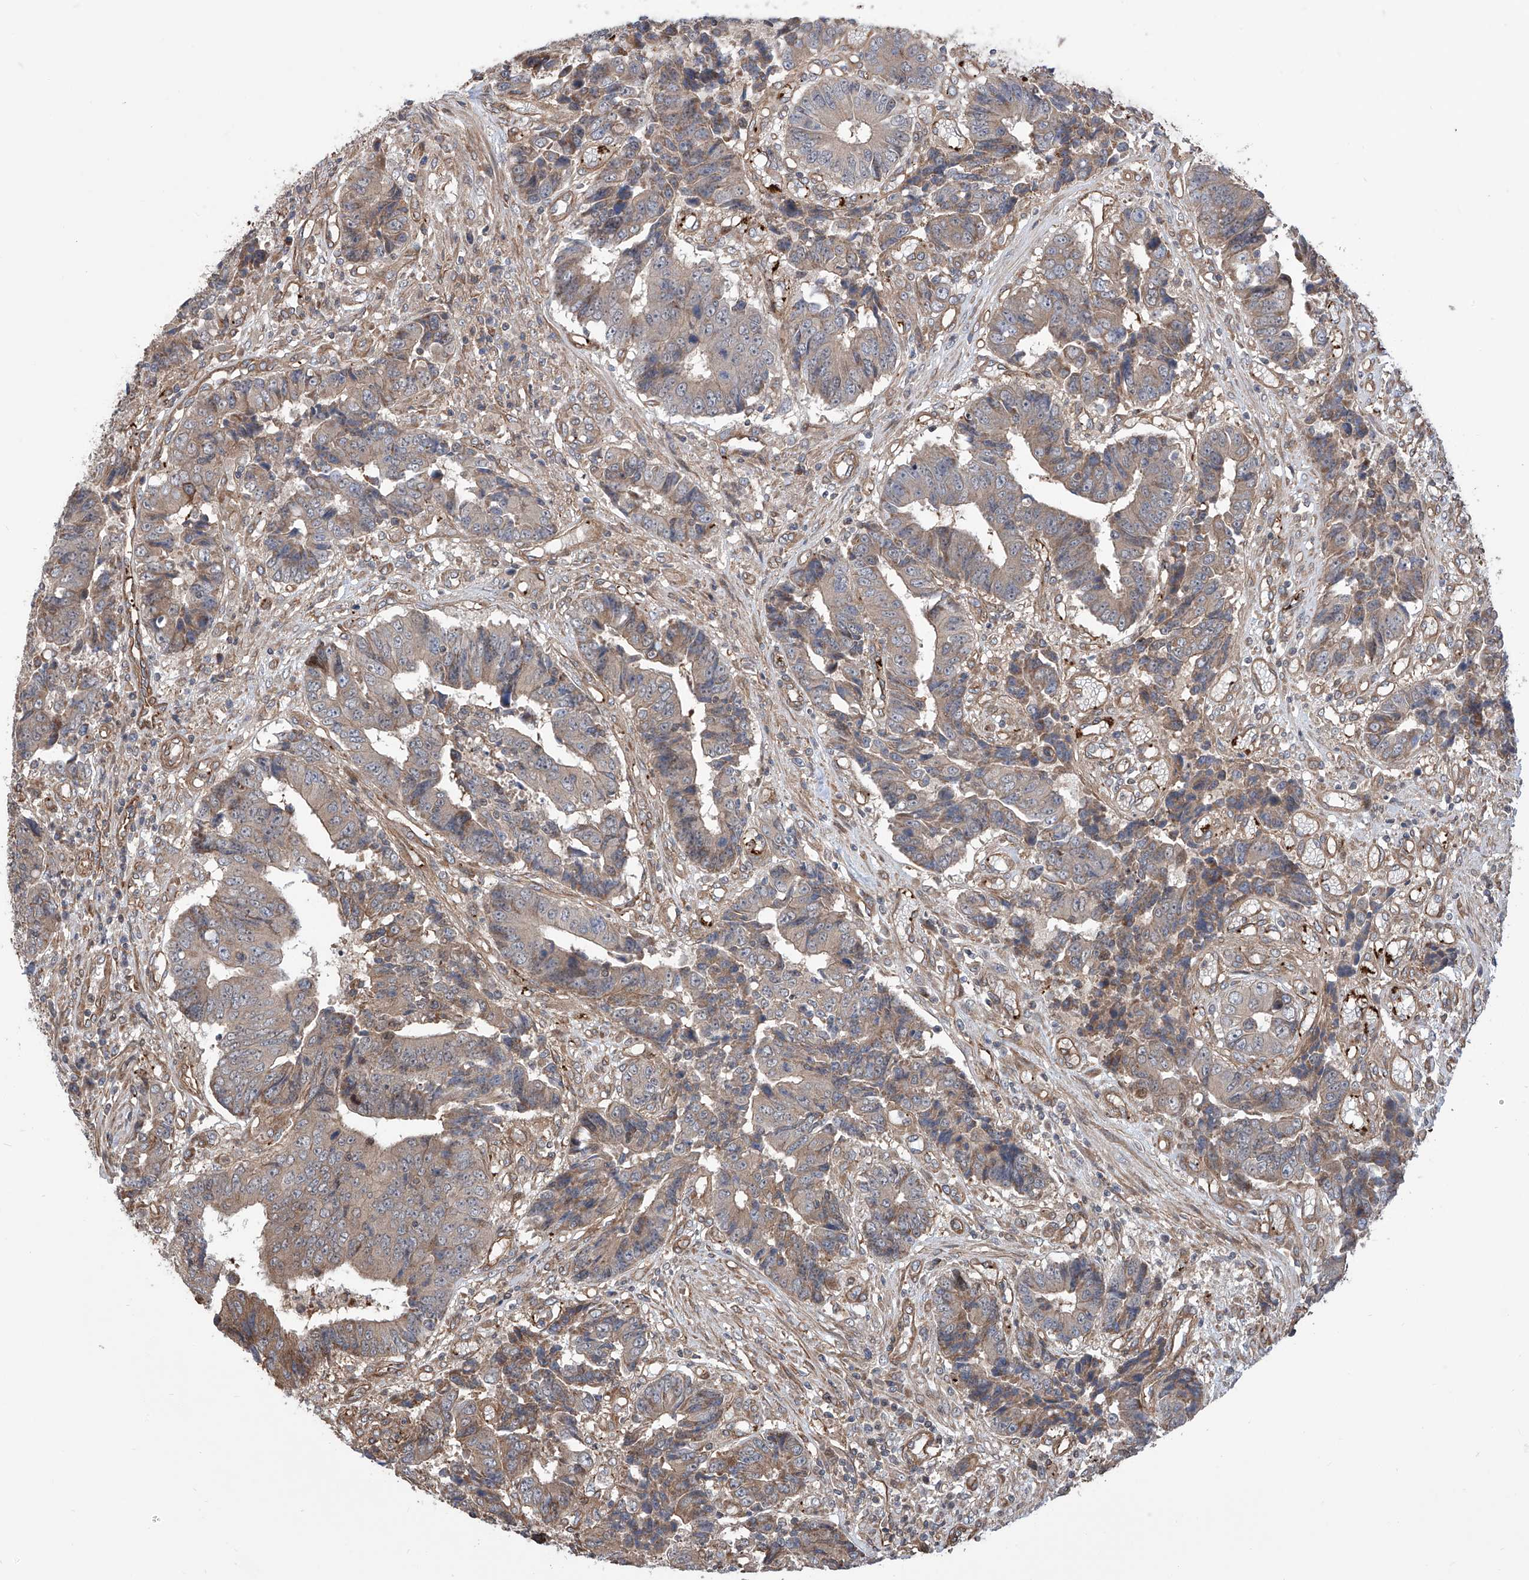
{"staining": {"intensity": "weak", "quantity": "25%-75%", "location": "cytoplasmic/membranous"}, "tissue": "colorectal cancer", "cell_type": "Tumor cells", "image_type": "cancer", "snomed": [{"axis": "morphology", "description": "Adenocarcinoma, NOS"}, {"axis": "topography", "description": "Rectum"}], "caption": "High-power microscopy captured an immunohistochemistry micrograph of colorectal adenocarcinoma, revealing weak cytoplasmic/membranous positivity in about 25%-75% of tumor cells. The staining was performed using DAB, with brown indicating positive protein expression. Nuclei are stained blue with hematoxylin.", "gene": "APAF1", "patient": {"sex": "male", "age": 84}}